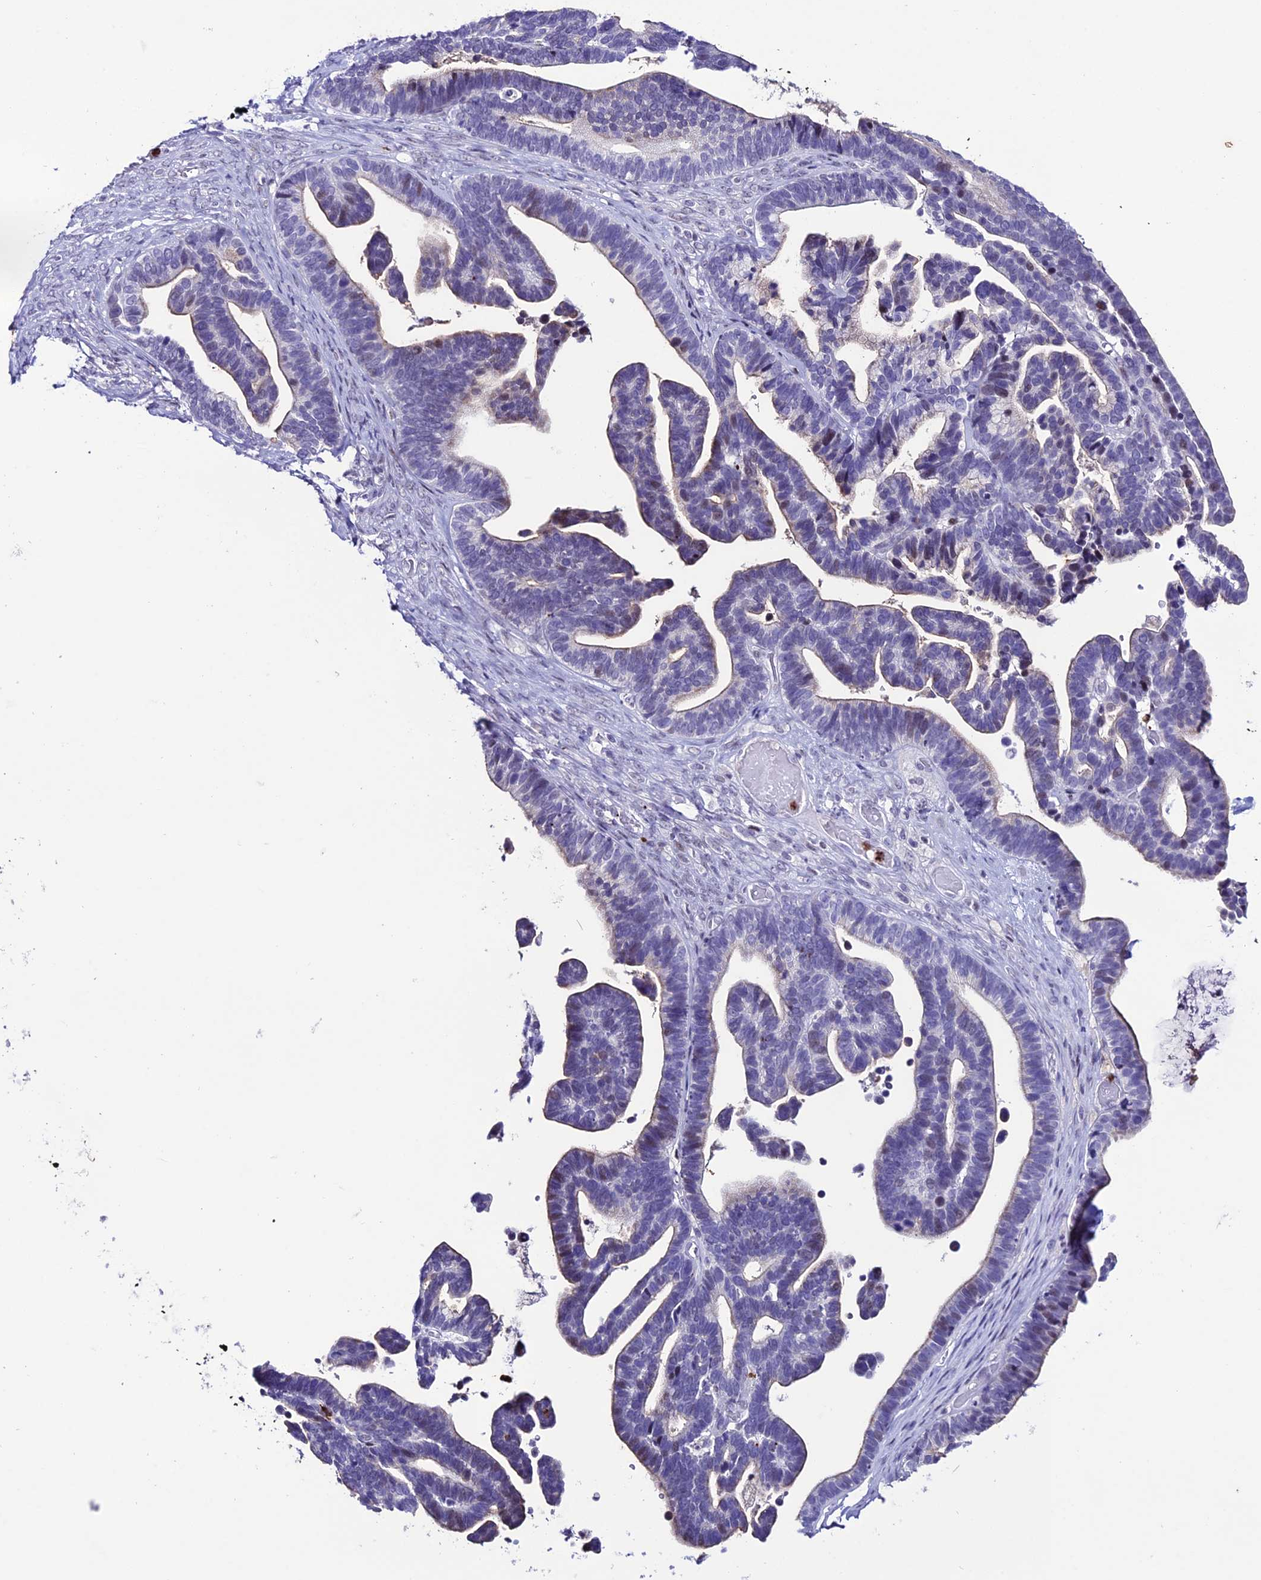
{"staining": {"intensity": "weak", "quantity": "<25%", "location": "cytoplasmic/membranous"}, "tissue": "ovarian cancer", "cell_type": "Tumor cells", "image_type": "cancer", "snomed": [{"axis": "morphology", "description": "Cystadenocarcinoma, serous, NOS"}, {"axis": "topography", "description": "Ovary"}], "caption": "Ovarian cancer stained for a protein using IHC reveals no expression tumor cells.", "gene": "MFSD2B", "patient": {"sex": "female", "age": 56}}